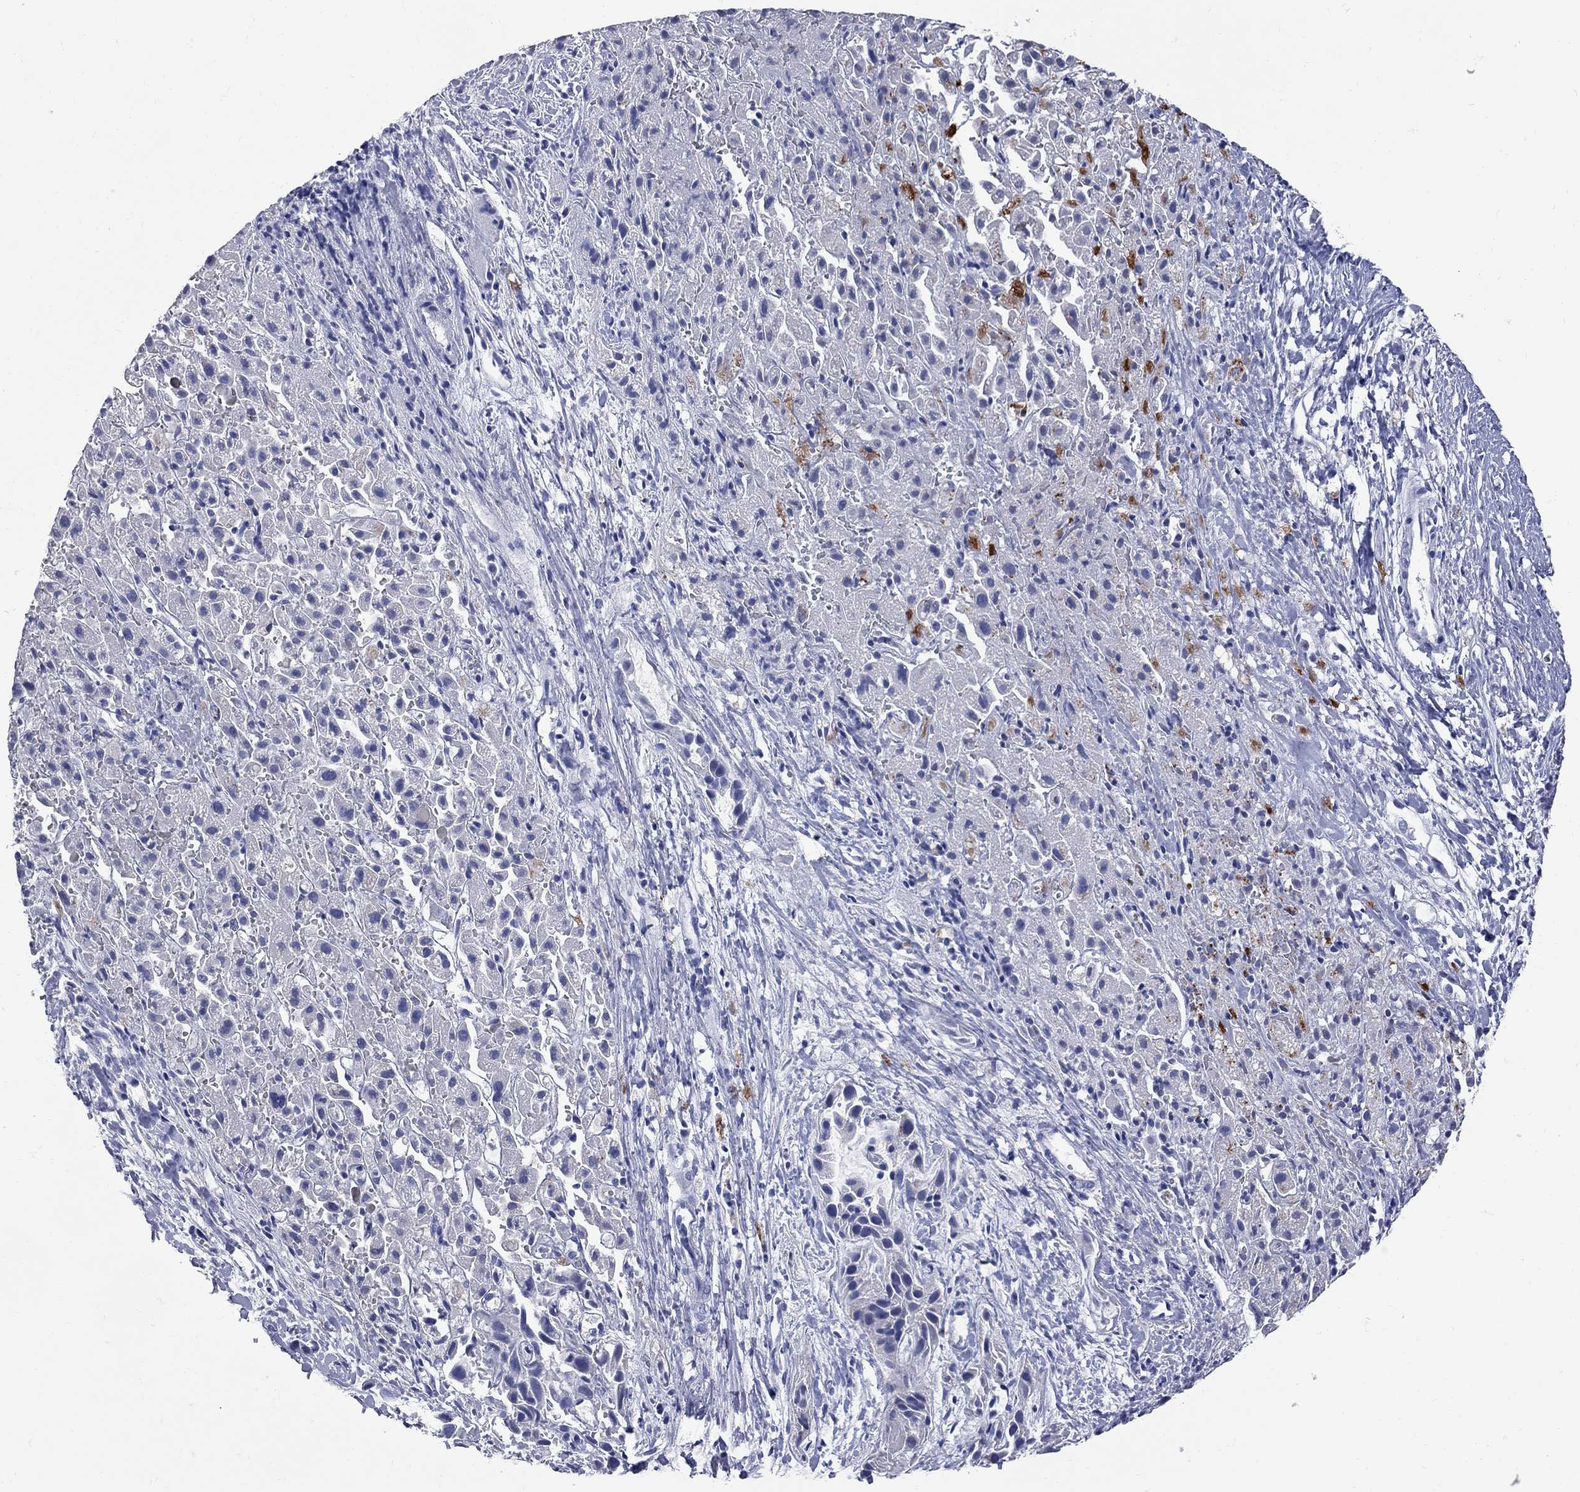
{"staining": {"intensity": "negative", "quantity": "none", "location": "none"}, "tissue": "liver cancer", "cell_type": "Tumor cells", "image_type": "cancer", "snomed": [{"axis": "morphology", "description": "Cholangiocarcinoma"}, {"axis": "topography", "description": "Liver"}], "caption": "This is a micrograph of immunohistochemistry staining of liver cancer (cholangiocarcinoma), which shows no positivity in tumor cells.", "gene": "FAM221B", "patient": {"sex": "female", "age": 52}}